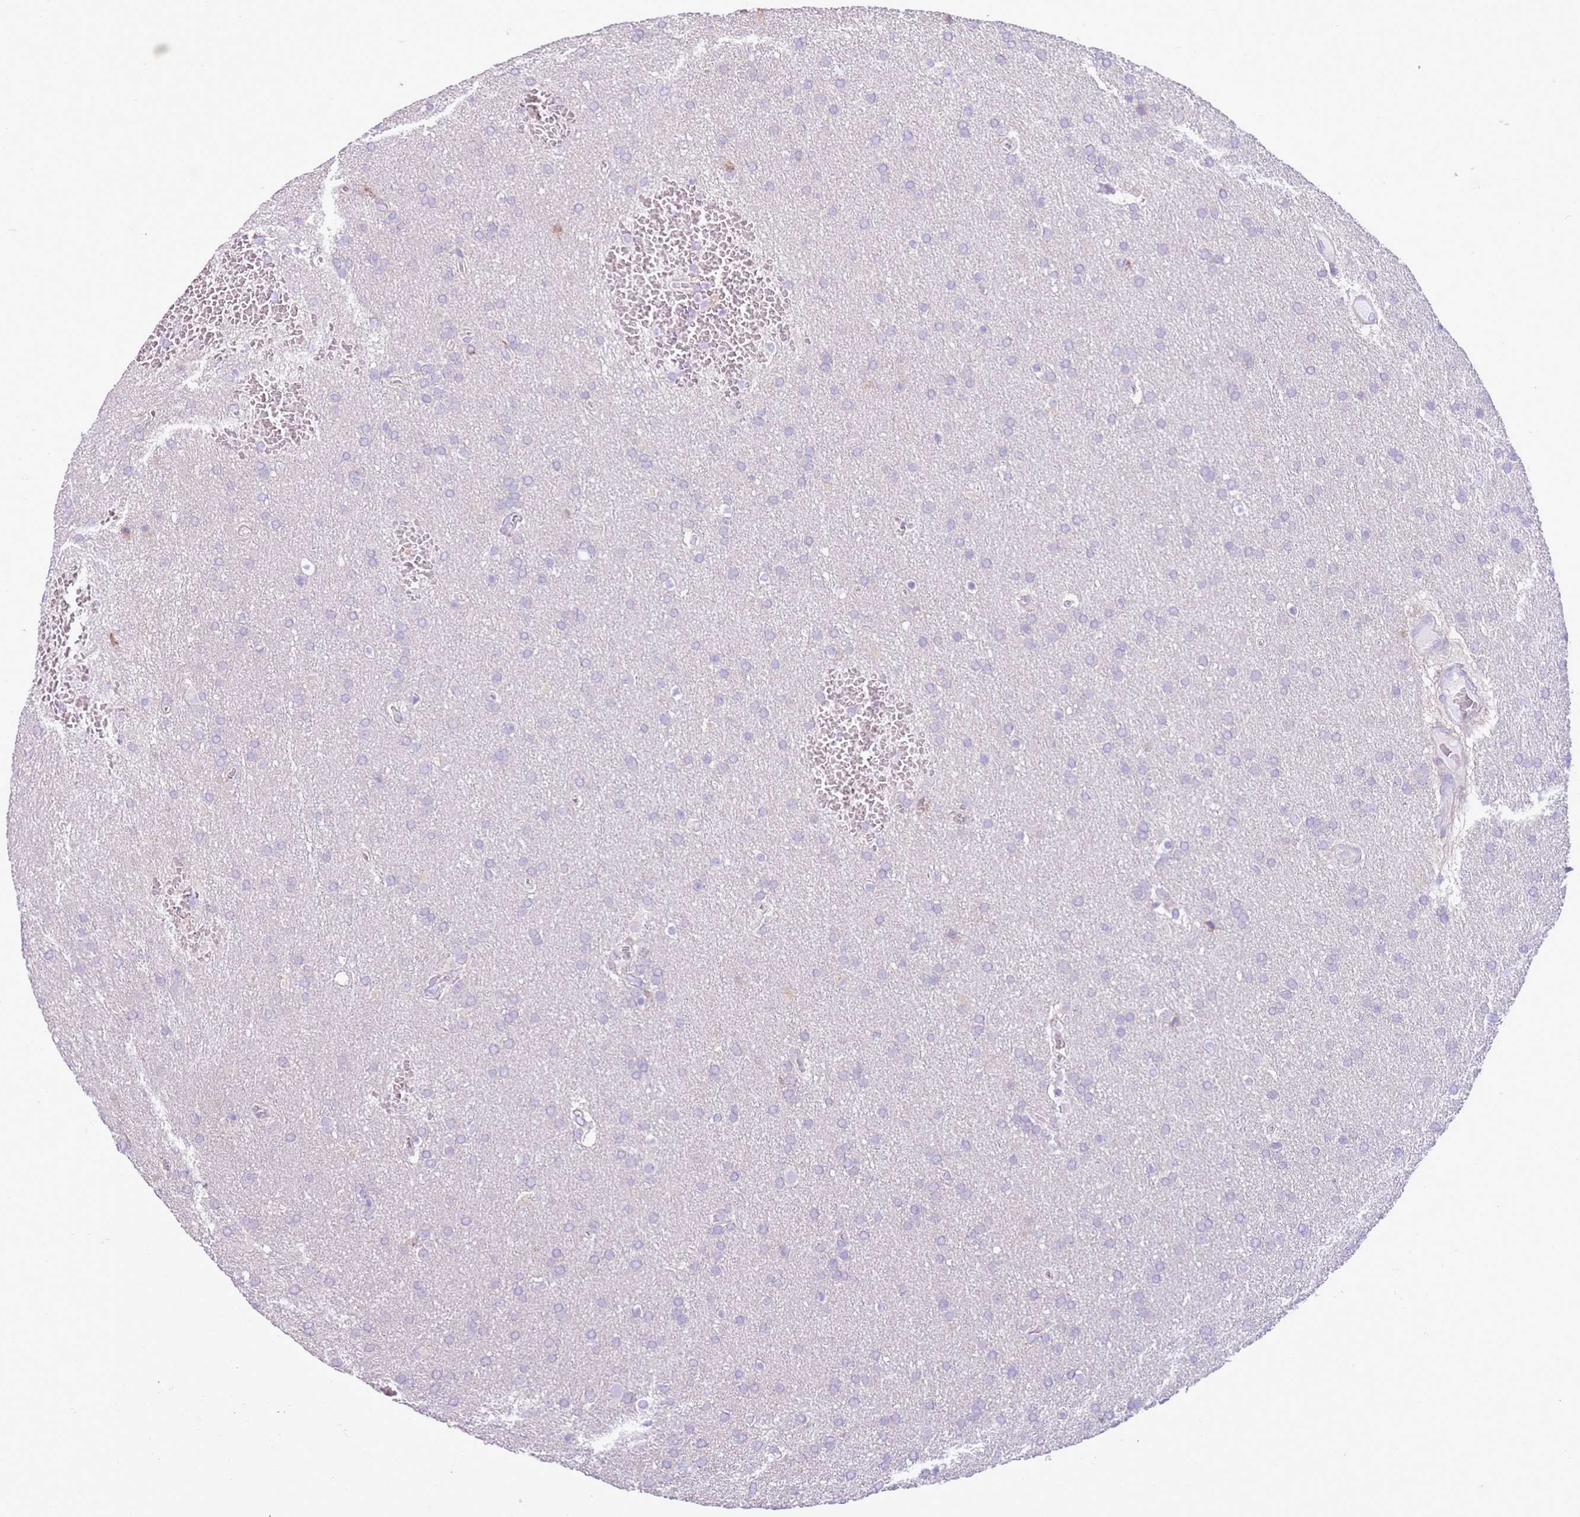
{"staining": {"intensity": "negative", "quantity": "none", "location": "none"}, "tissue": "glioma", "cell_type": "Tumor cells", "image_type": "cancer", "snomed": [{"axis": "morphology", "description": "Glioma, malignant, Low grade"}, {"axis": "topography", "description": "Brain"}], "caption": "Immunohistochemistry of glioma shows no expression in tumor cells.", "gene": "OAF", "patient": {"sex": "female", "age": 32}}